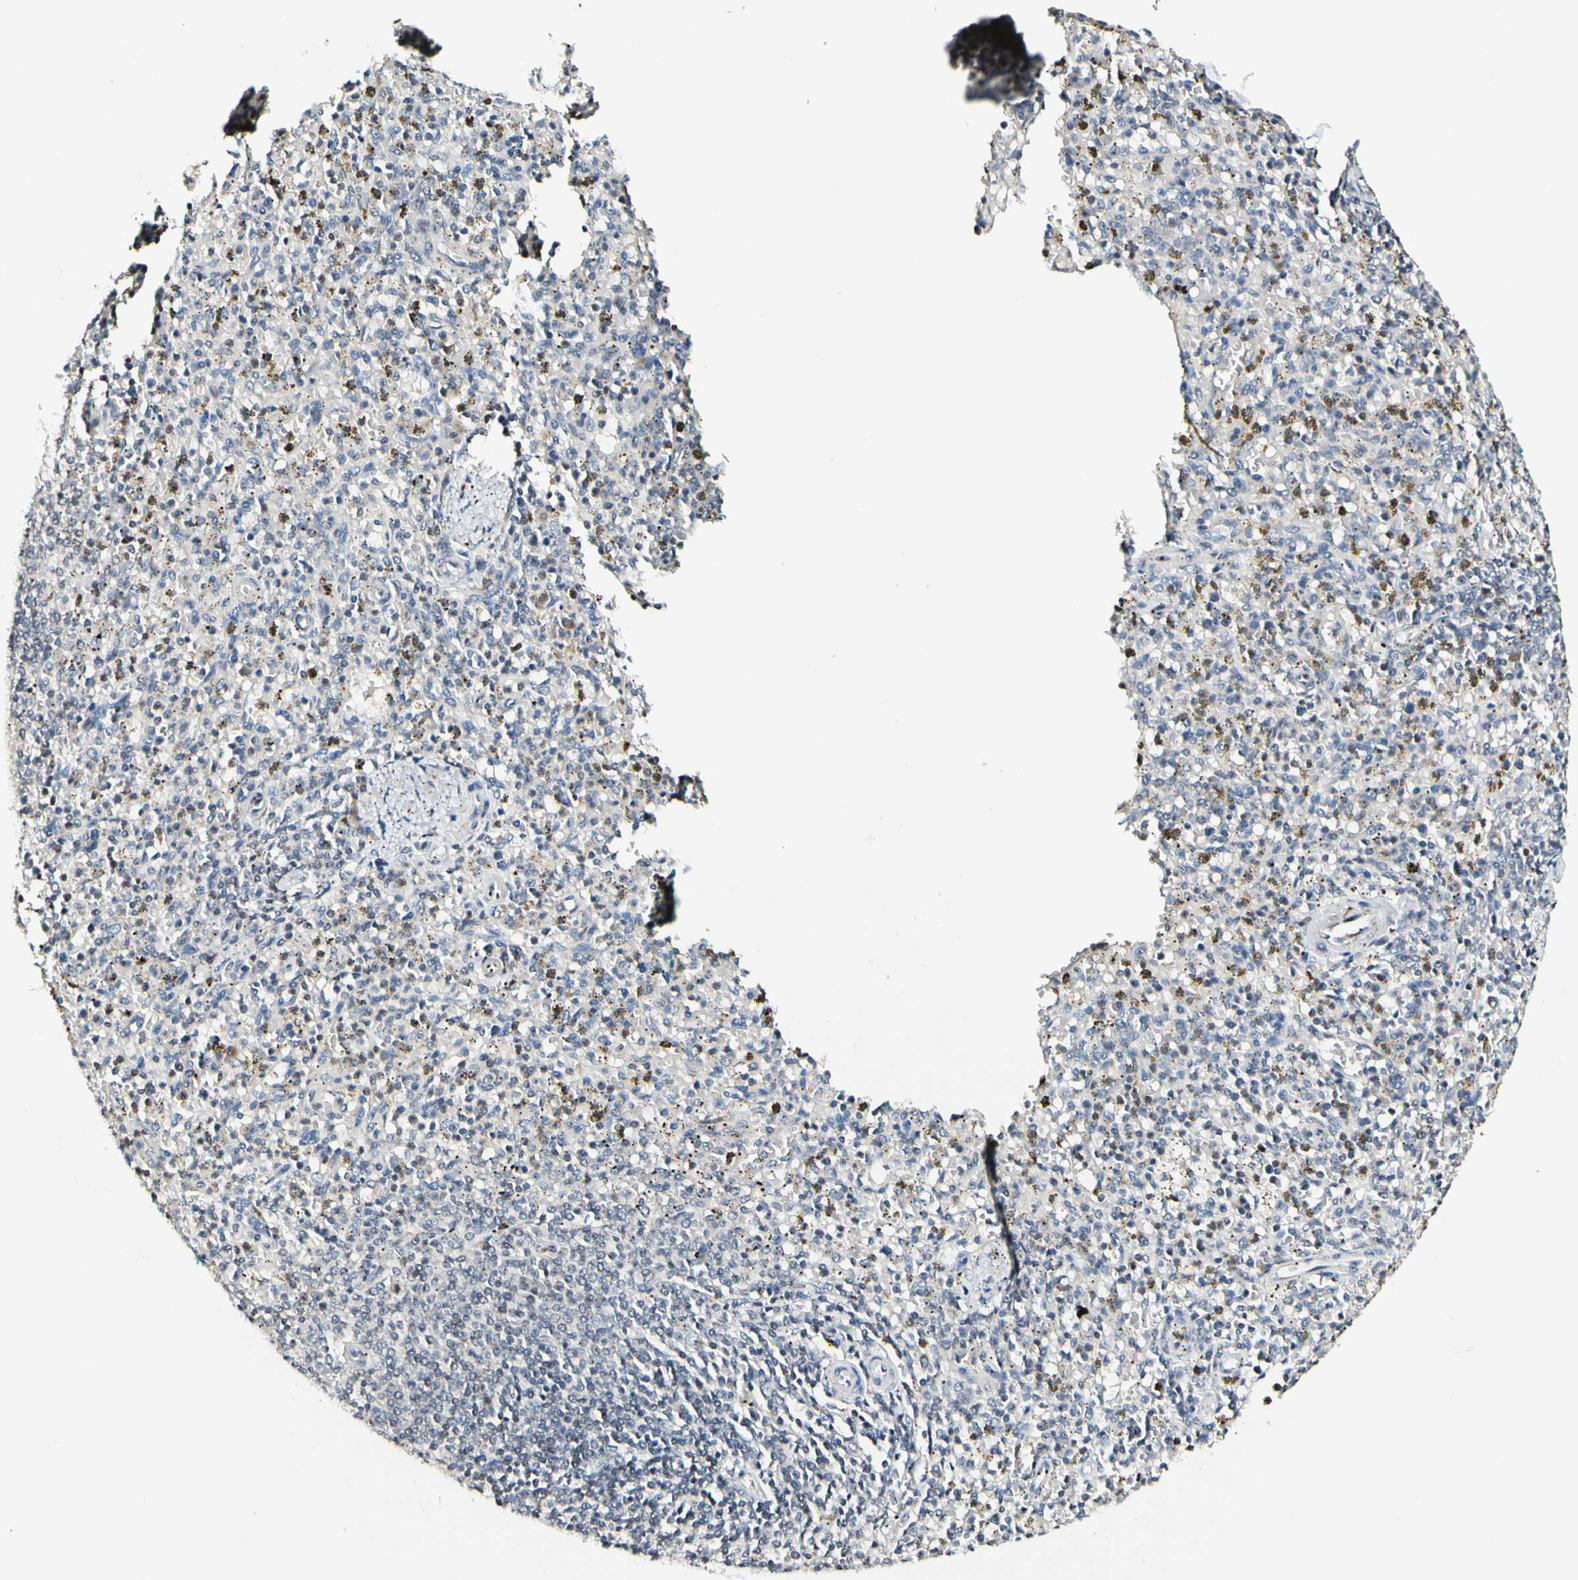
{"staining": {"intensity": "negative", "quantity": "none", "location": "none"}, "tissue": "spleen", "cell_type": "Cells in red pulp", "image_type": "normal", "snomed": [{"axis": "morphology", "description": "Normal tissue, NOS"}, {"axis": "topography", "description": "Spleen"}], "caption": "The immunohistochemistry photomicrograph has no significant expression in cells in red pulp of spleen. (Stains: DAB IHC with hematoxylin counter stain, Microscopy: brightfield microscopy at high magnification).", "gene": "SOX30", "patient": {"sex": "male", "age": 72}}